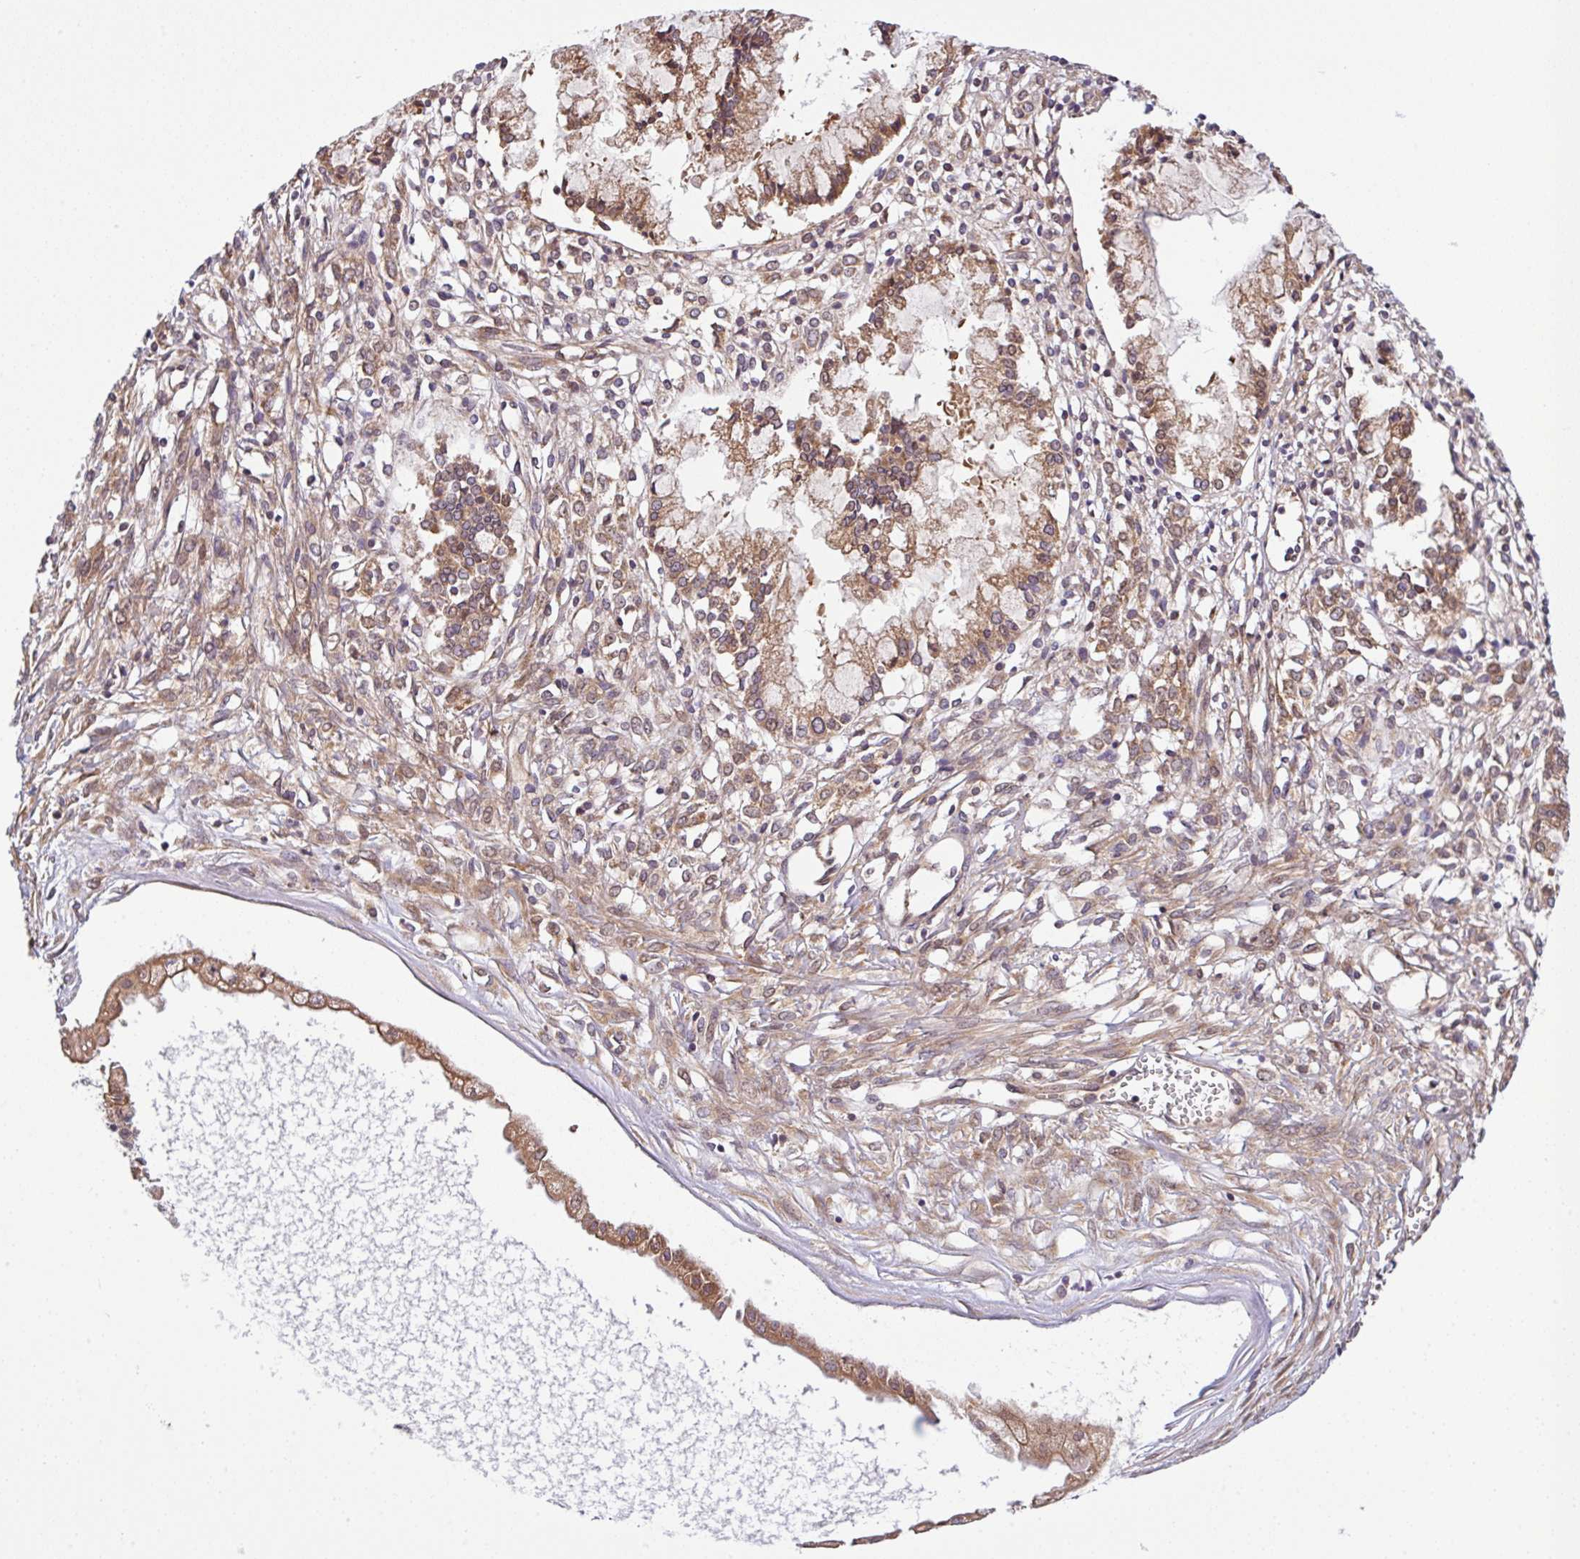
{"staining": {"intensity": "moderate", "quantity": ">75%", "location": "cytoplasmic/membranous,nuclear"}, "tissue": "ovarian cancer", "cell_type": "Tumor cells", "image_type": "cancer", "snomed": [{"axis": "morphology", "description": "Cystadenocarcinoma, mucinous, NOS"}, {"axis": "topography", "description": "Ovary"}], "caption": "Immunohistochemistry (DAB (3,3'-diaminobenzidine)) staining of human mucinous cystadenocarcinoma (ovarian) reveals moderate cytoplasmic/membranous and nuclear protein positivity in approximately >75% of tumor cells.", "gene": "UBE4A", "patient": {"sex": "female", "age": 34}}